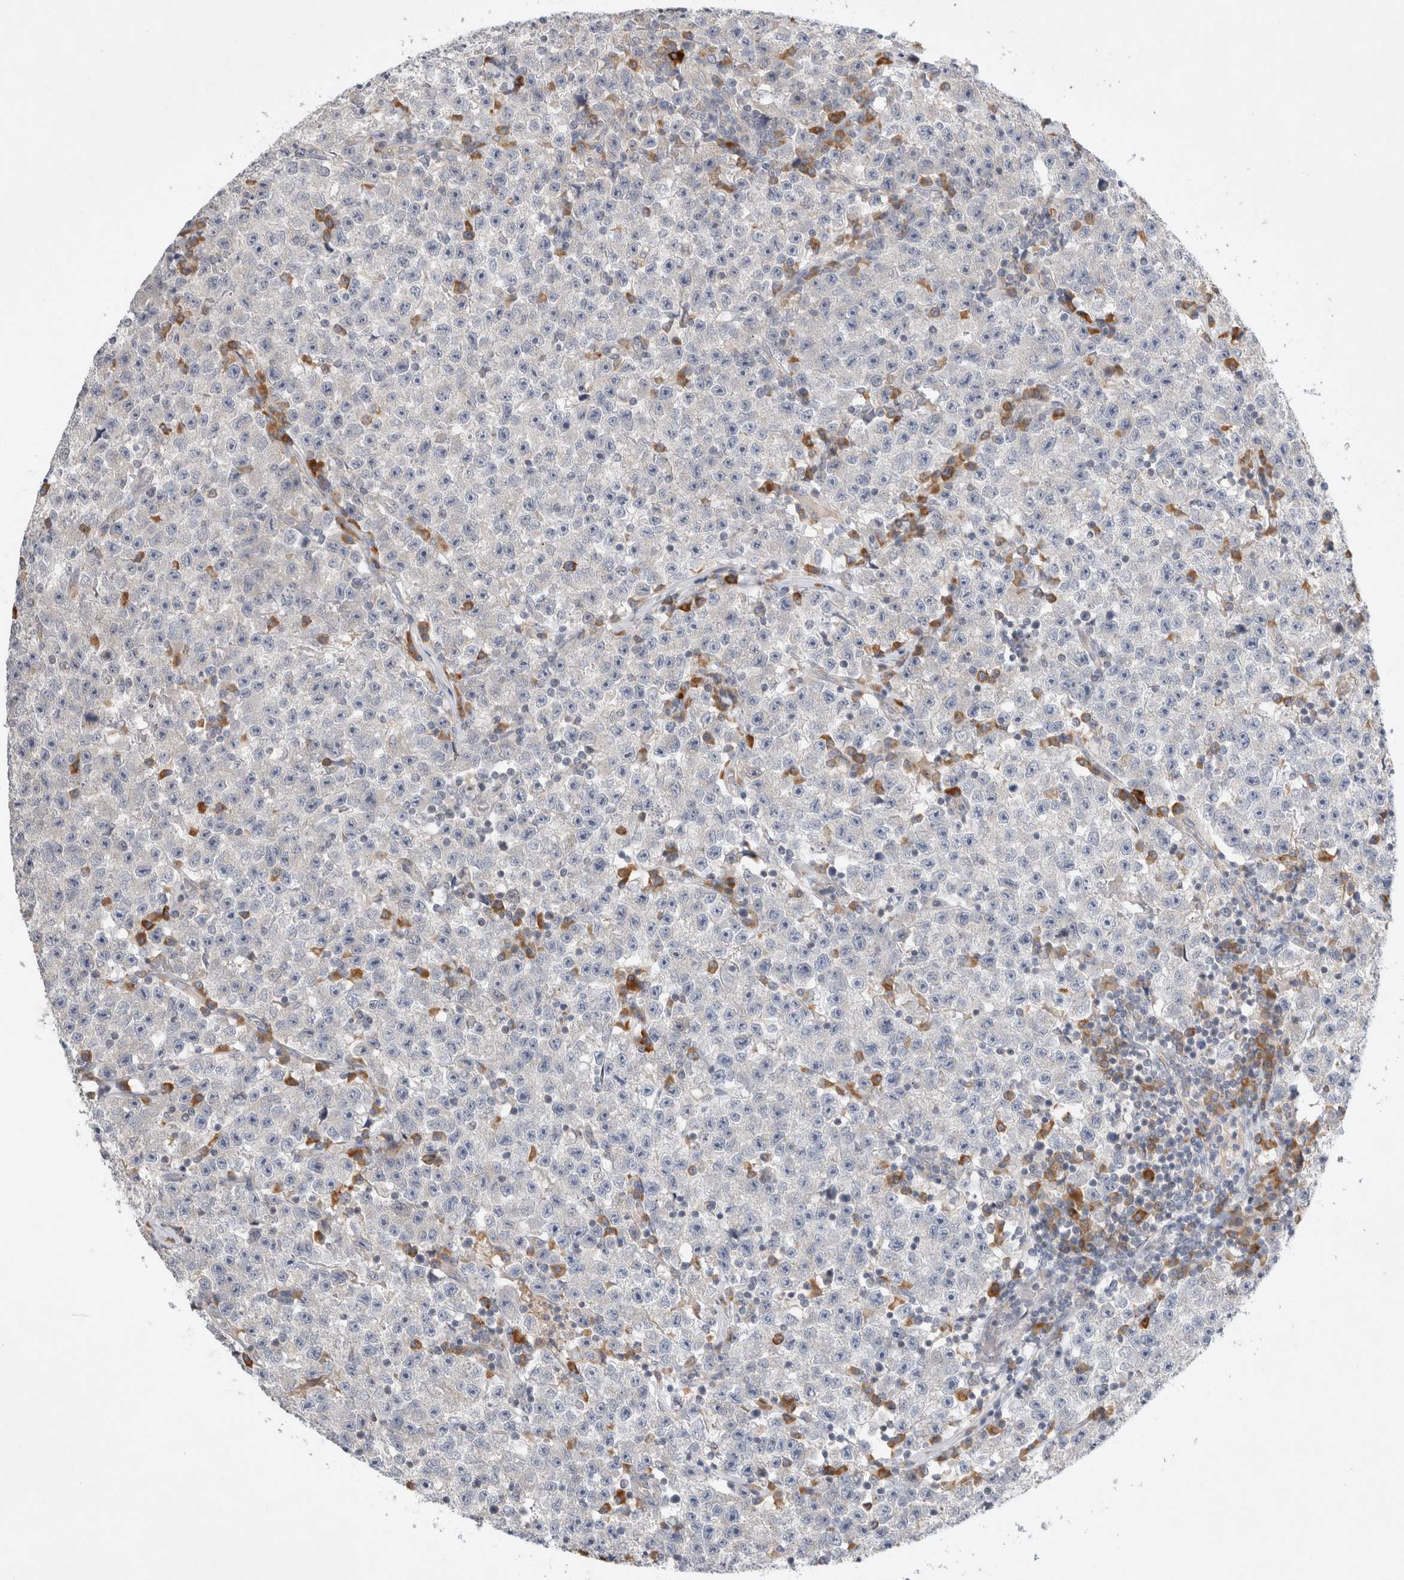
{"staining": {"intensity": "negative", "quantity": "none", "location": "none"}, "tissue": "testis cancer", "cell_type": "Tumor cells", "image_type": "cancer", "snomed": [{"axis": "morphology", "description": "Seminoma, NOS"}, {"axis": "topography", "description": "Testis"}], "caption": "A high-resolution histopathology image shows immunohistochemistry staining of testis cancer (seminoma), which reveals no significant expression in tumor cells.", "gene": "NEDD4L", "patient": {"sex": "male", "age": 22}}